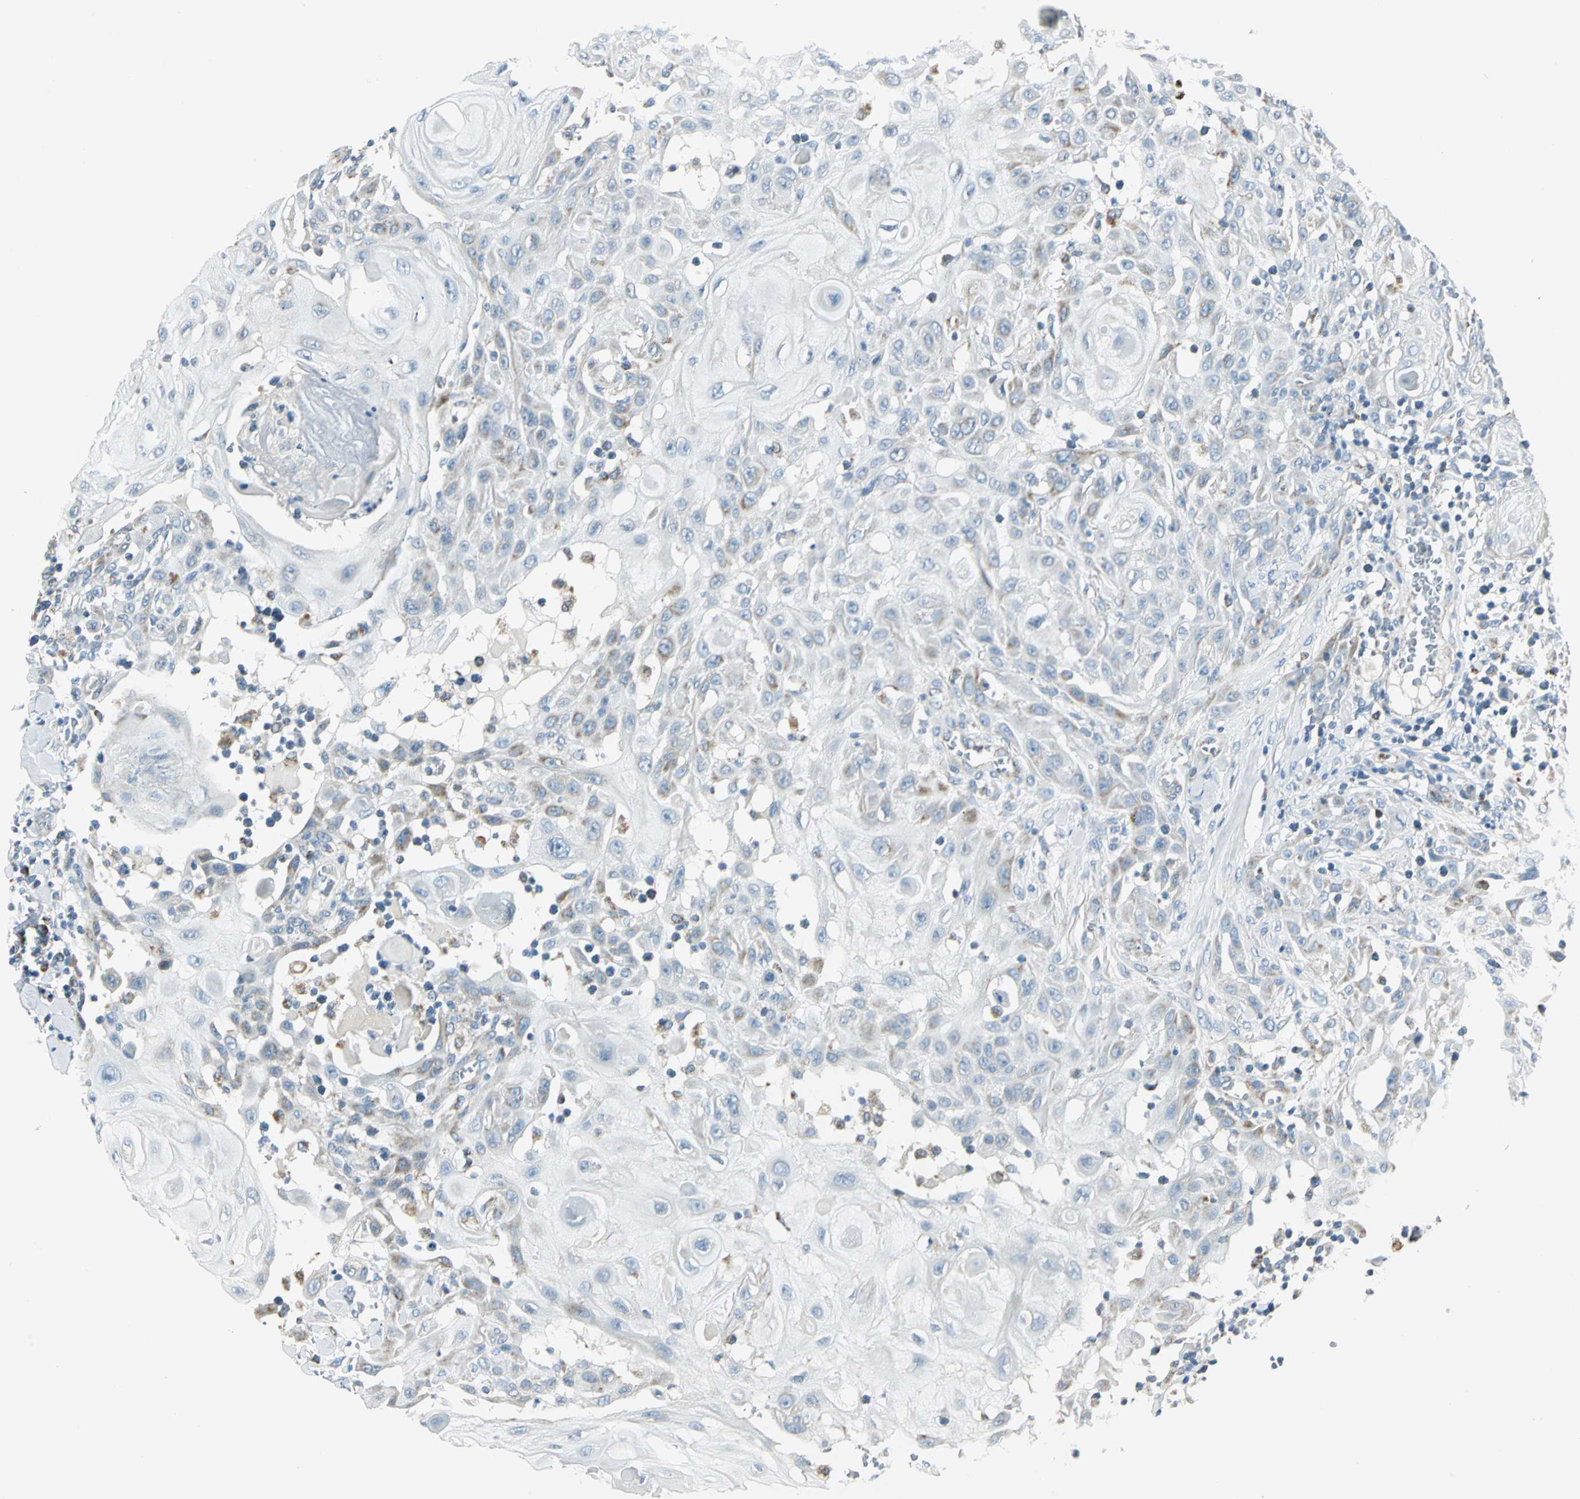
{"staining": {"intensity": "weak", "quantity": "<25%", "location": "cytoplasmic/membranous"}, "tissue": "skin cancer", "cell_type": "Tumor cells", "image_type": "cancer", "snomed": [{"axis": "morphology", "description": "Squamous cell carcinoma, NOS"}, {"axis": "topography", "description": "Skin"}], "caption": "The IHC micrograph has no significant positivity in tumor cells of skin squamous cell carcinoma tissue.", "gene": "ACADM", "patient": {"sex": "male", "age": 24}}